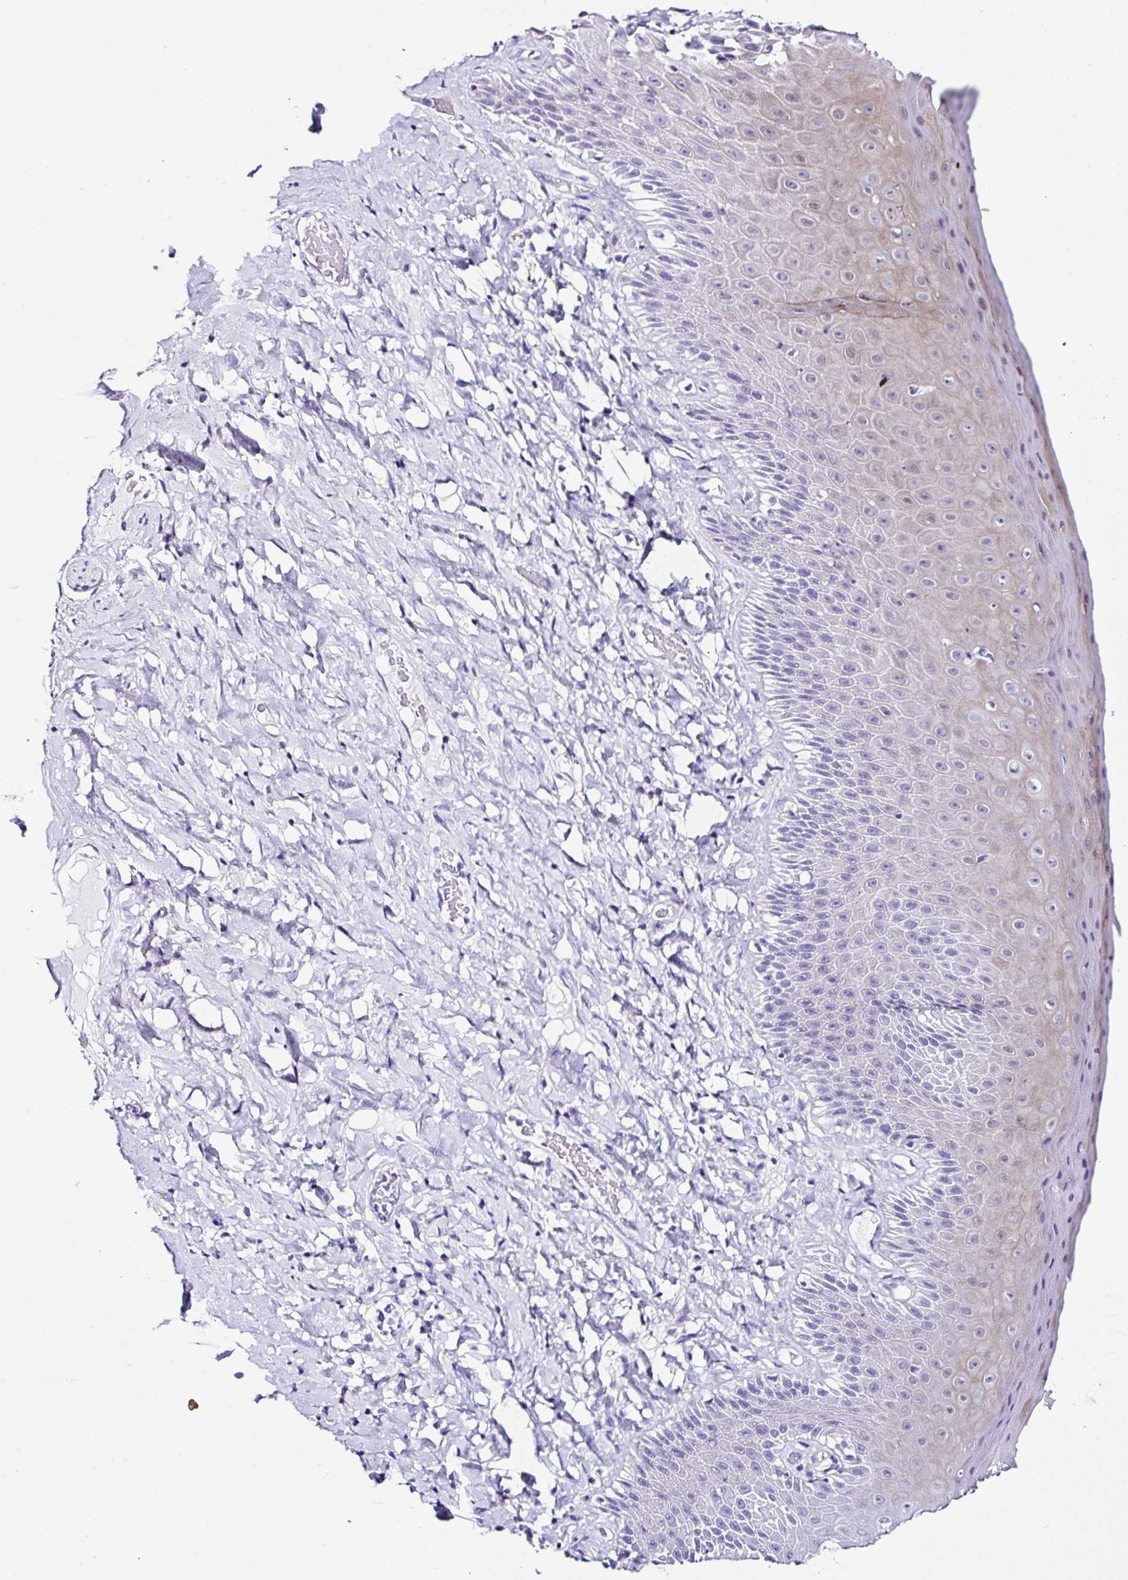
{"staining": {"intensity": "weak", "quantity": "<25%", "location": "cytoplasmic/membranous"}, "tissue": "skin", "cell_type": "Epidermal cells", "image_type": "normal", "snomed": [{"axis": "morphology", "description": "Normal tissue, NOS"}, {"axis": "topography", "description": "Anal"}], "caption": "IHC micrograph of normal skin: human skin stained with DAB reveals no significant protein staining in epidermal cells.", "gene": "UGT3A1", "patient": {"sex": "male", "age": 78}}